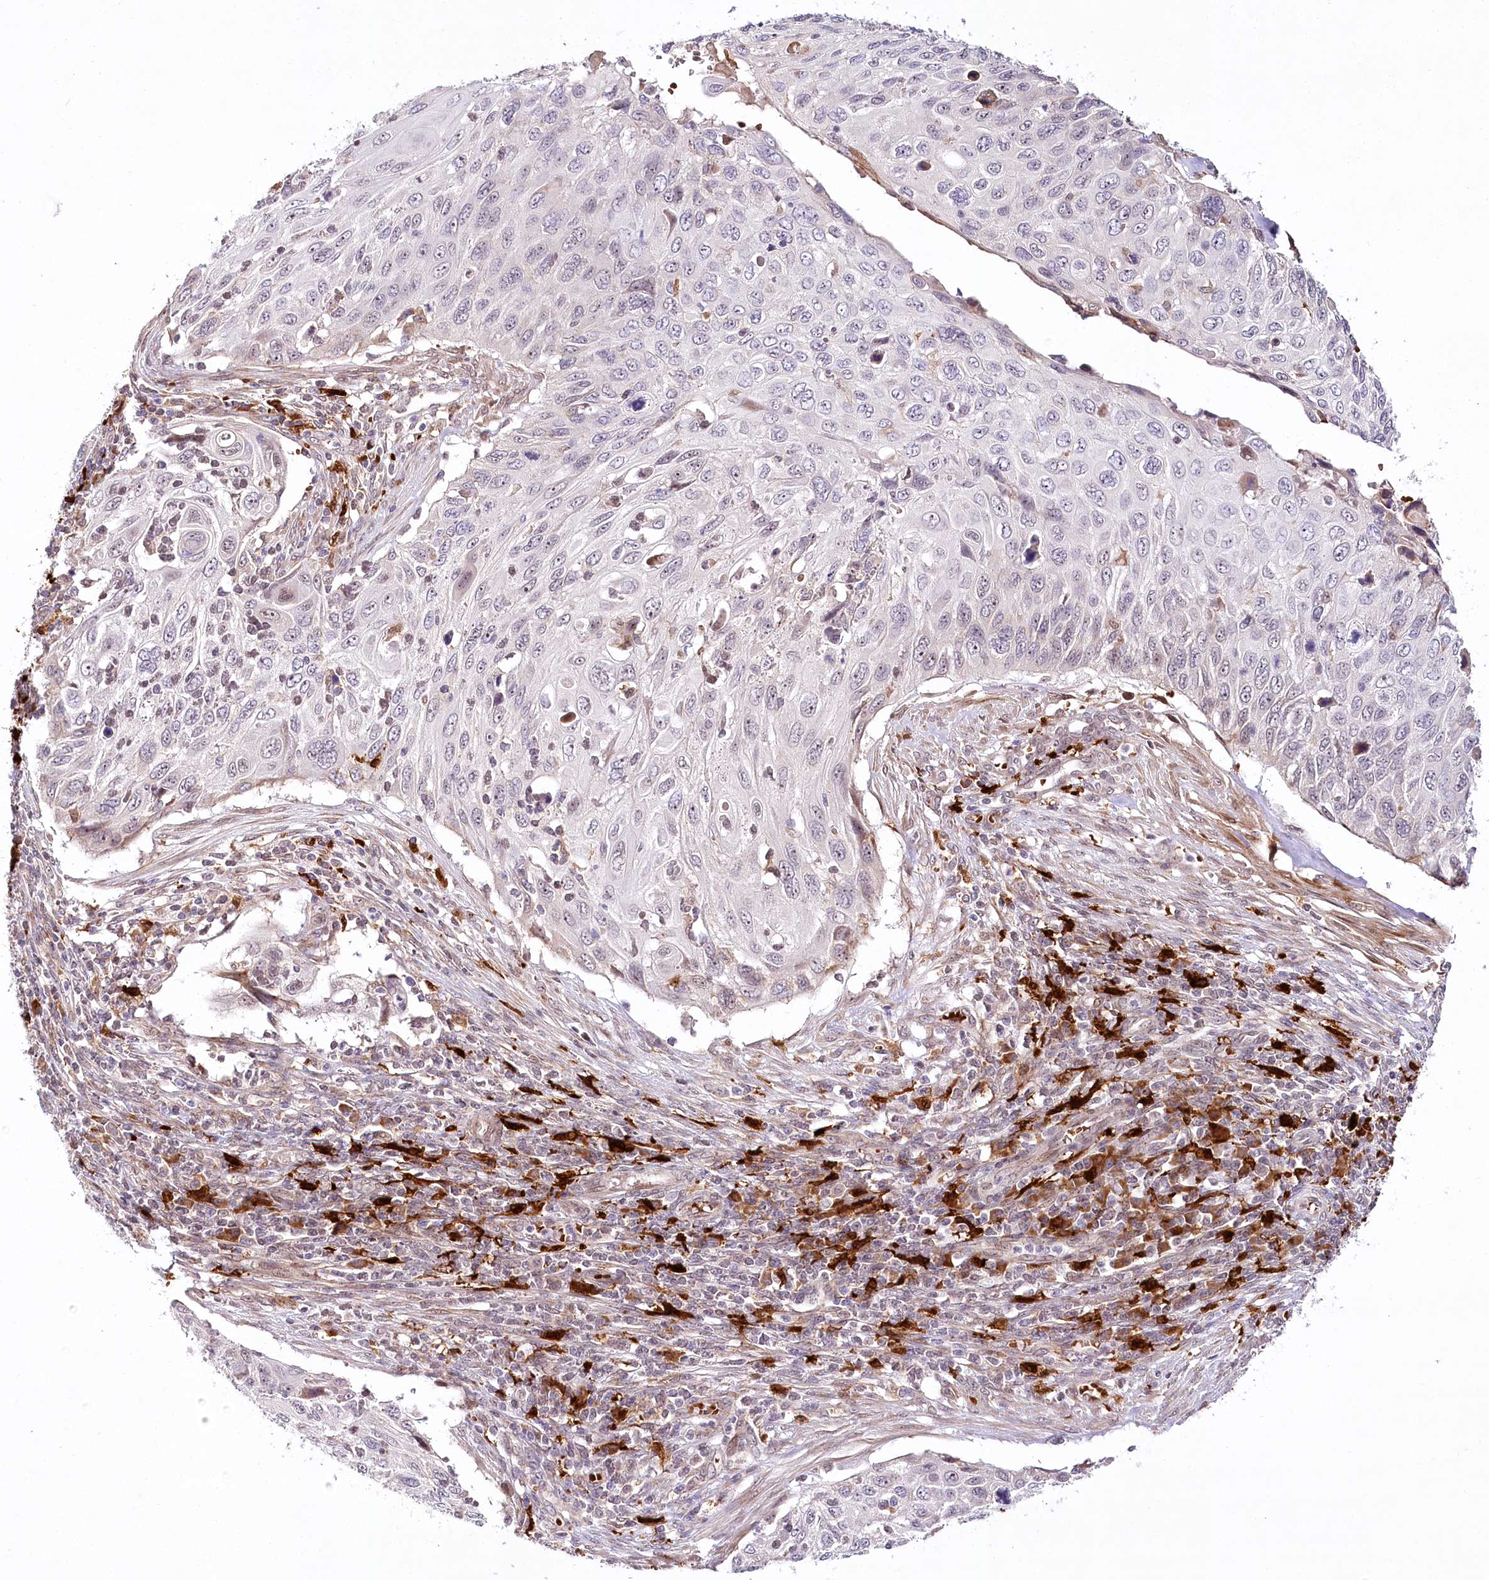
{"staining": {"intensity": "negative", "quantity": "none", "location": "none"}, "tissue": "cervical cancer", "cell_type": "Tumor cells", "image_type": "cancer", "snomed": [{"axis": "morphology", "description": "Squamous cell carcinoma, NOS"}, {"axis": "topography", "description": "Cervix"}], "caption": "This is an IHC micrograph of human cervical cancer. There is no expression in tumor cells.", "gene": "WDR36", "patient": {"sex": "female", "age": 70}}